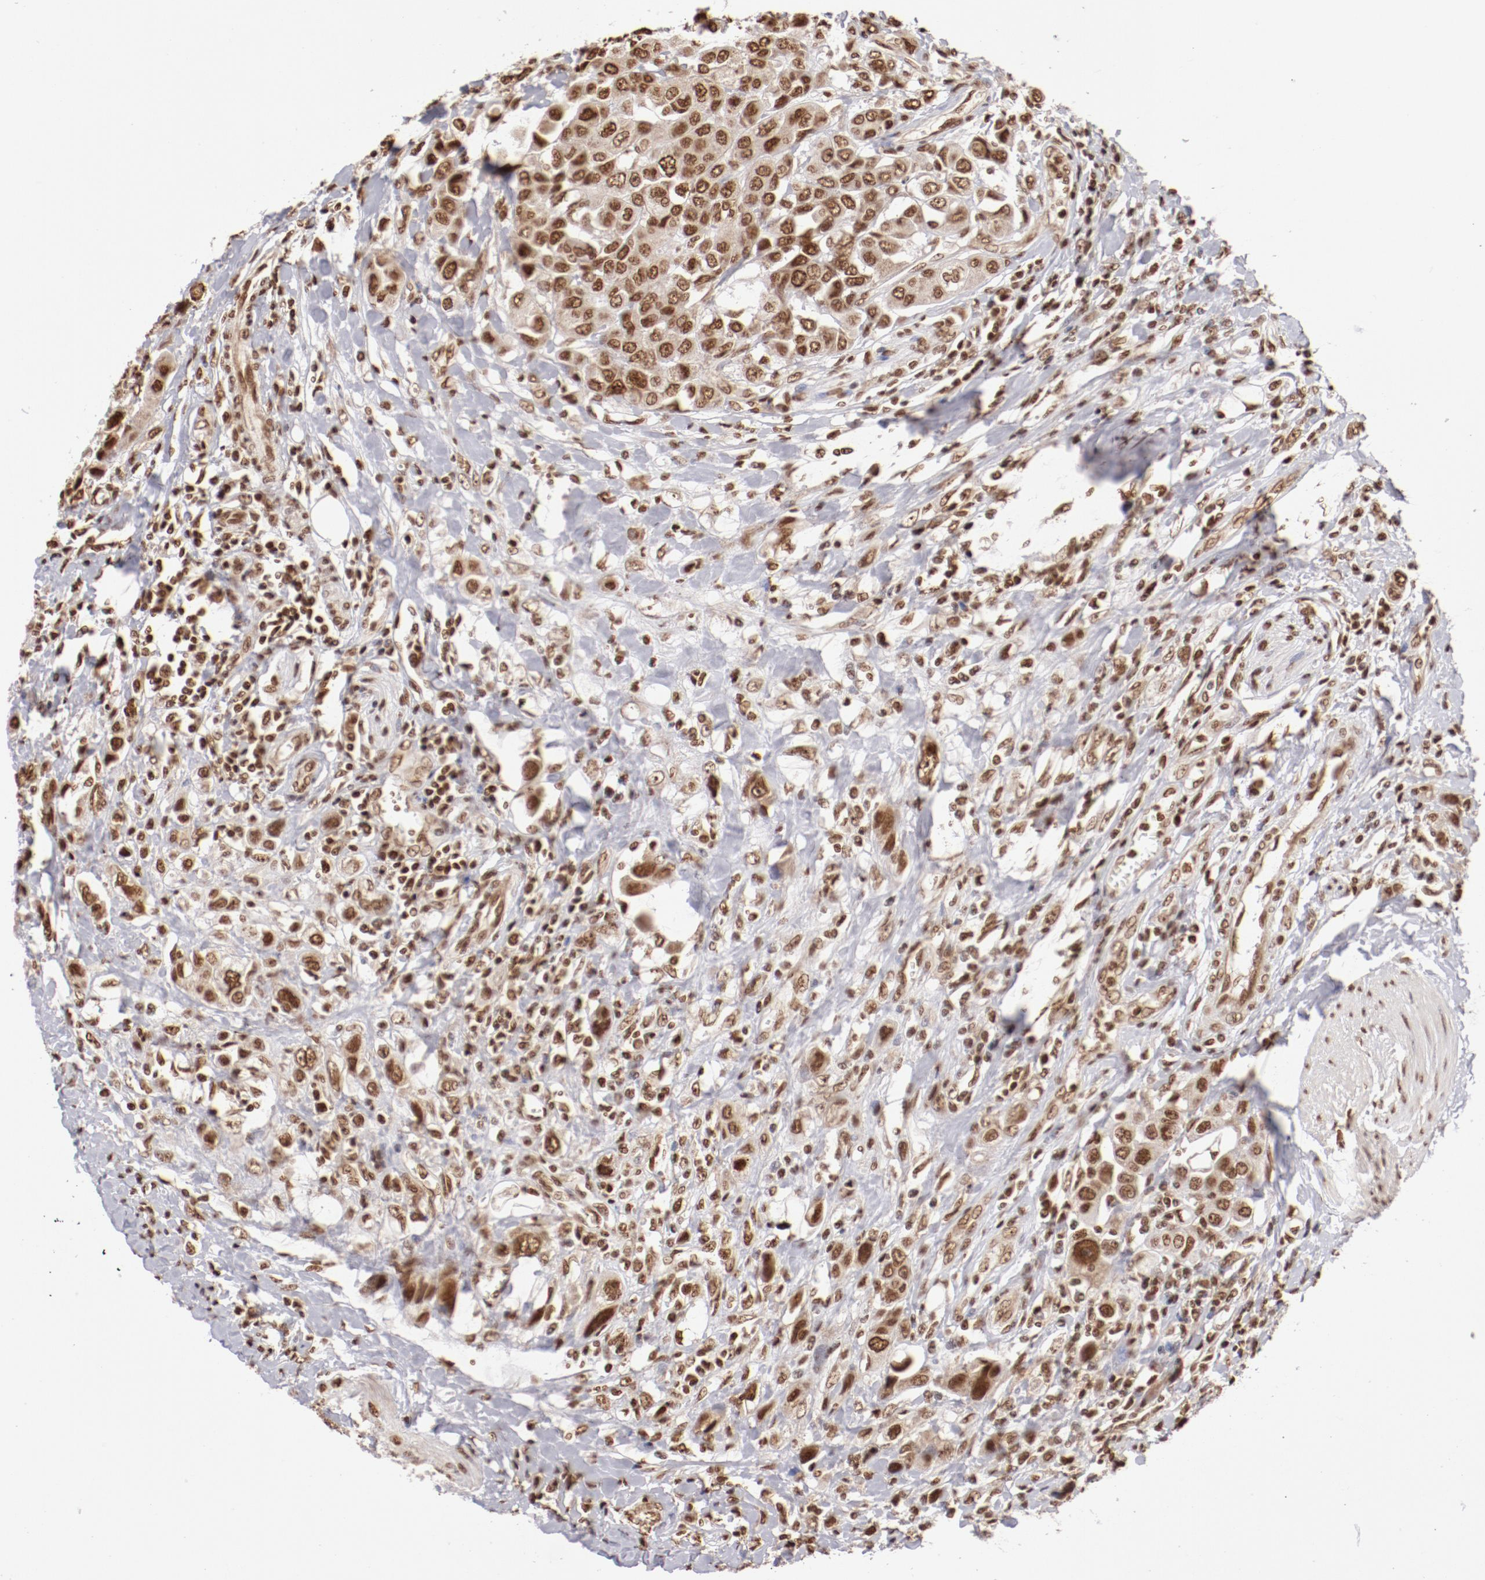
{"staining": {"intensity": "moderate", "quantity": ">75%", "location": "nuclear"}, "tissue": "urothelial cancer", "cell_type": "Tumor cells", "image_type": "cancer", "snomed": [{"axis": "morphology", "description": "Urothelial carcinoma, High grade"}, {"axis": "topography", "description": "Urinary bladder"}], "caption": "Tumor cells reveal medium levels of moderate nuclear expression in approximately >75% of cells in human urothelial cancer.", "gene": "ABL2", "patient": {"sex": "male", "age": 50}}